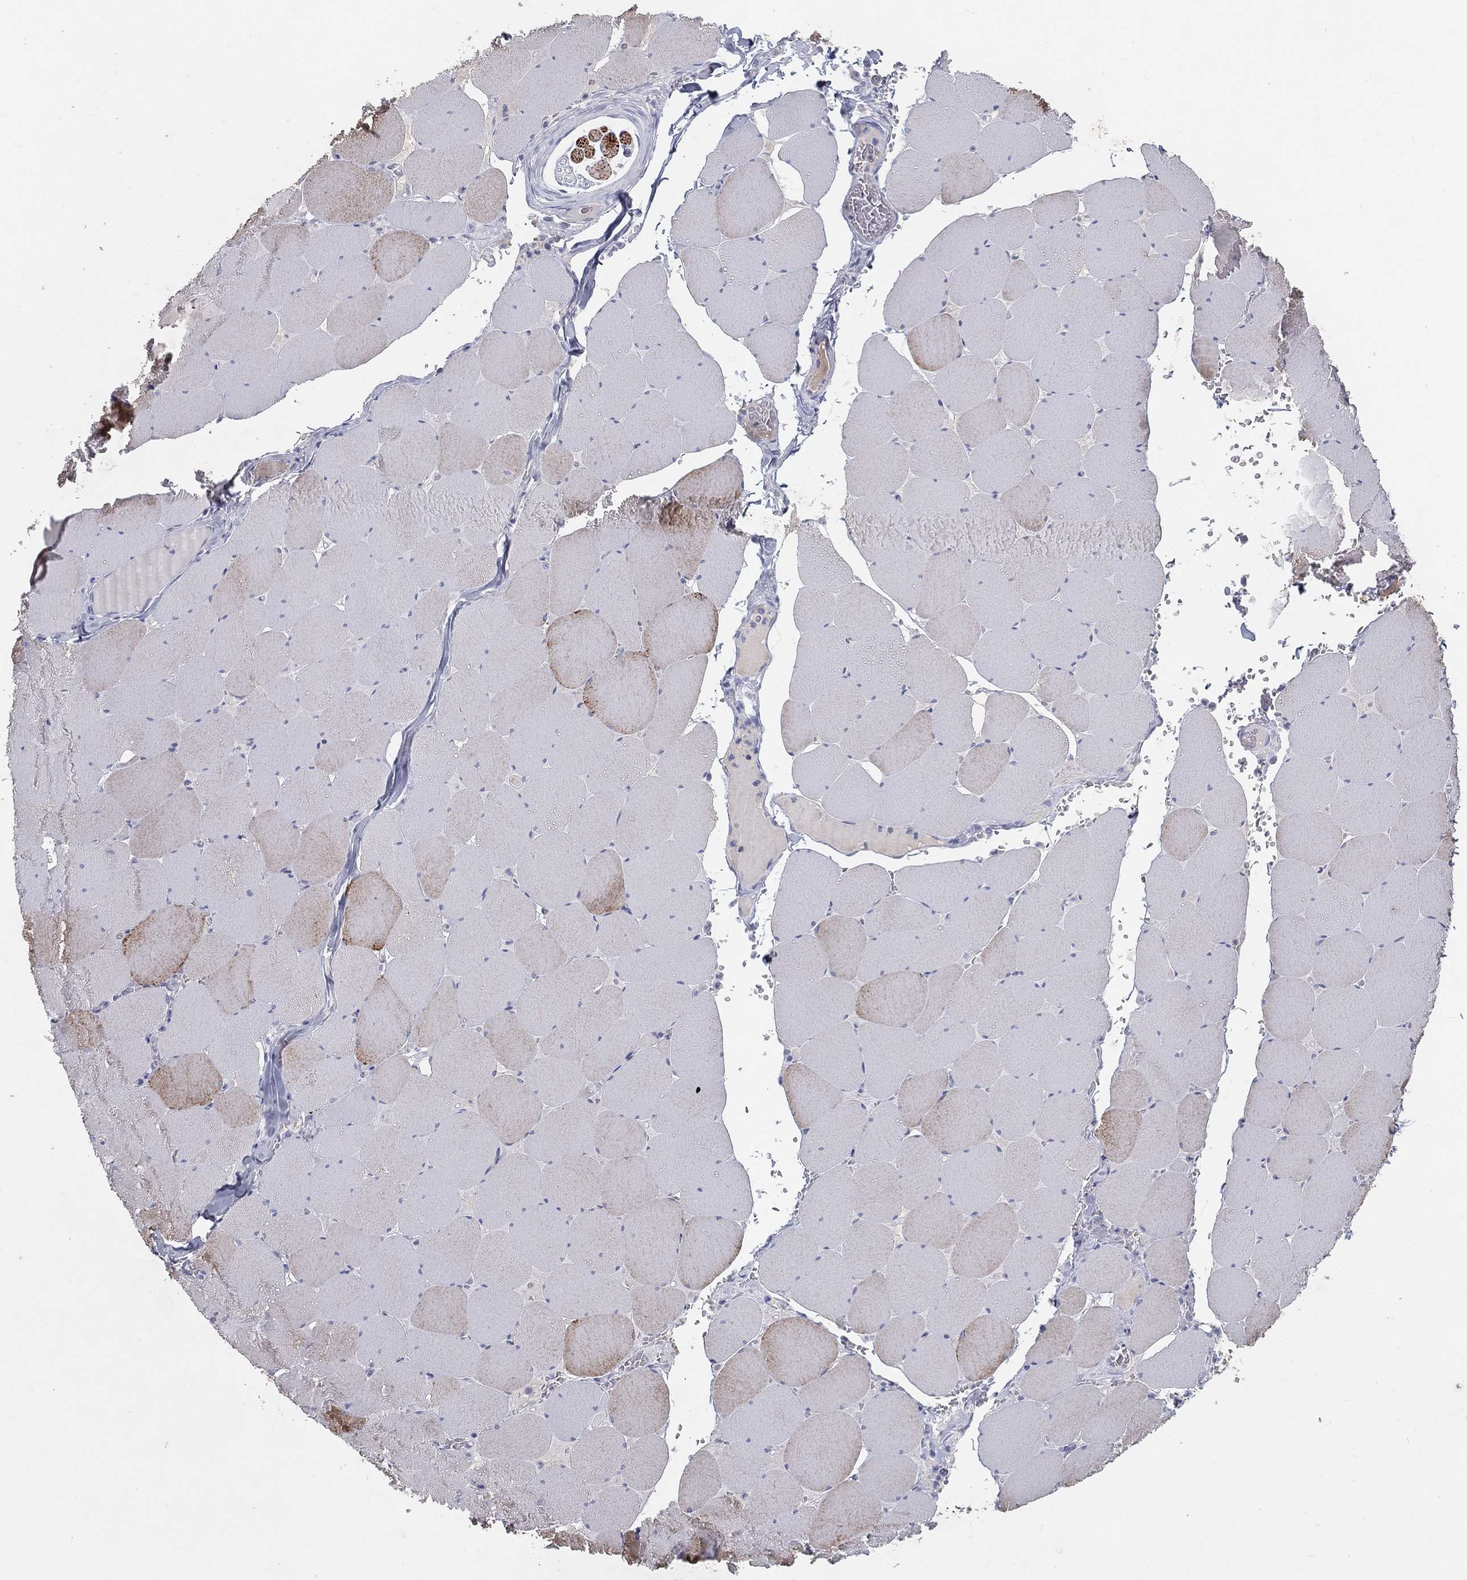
{"staining": {"intensity": "strong", "quantity": "25%-75%", "location": "cytoplasmic/membranous"}, "tissue": "skeletal muscle", "cell_type": "Myocytes", "image_type": "normal", "snomed": [{"axis": "morphology", "description": "Normal tissue, NOS"}, {"axis": "morphology", "description": "Malignant melanoma, Metastatic site"}, {"axis": "topography", "description": "Skeletal muscle"}], "caption": "Myocytes display high levels of strong cytoplasmic/membranous positivity in approximately 25%-75% of cells in benign skeletal muscle. Immunohistochemistry stains the protein of interest in brown and the nuclei are stained blue.", "gene": "CPT1B", "patient": {"sex": "male", "age": 50}}